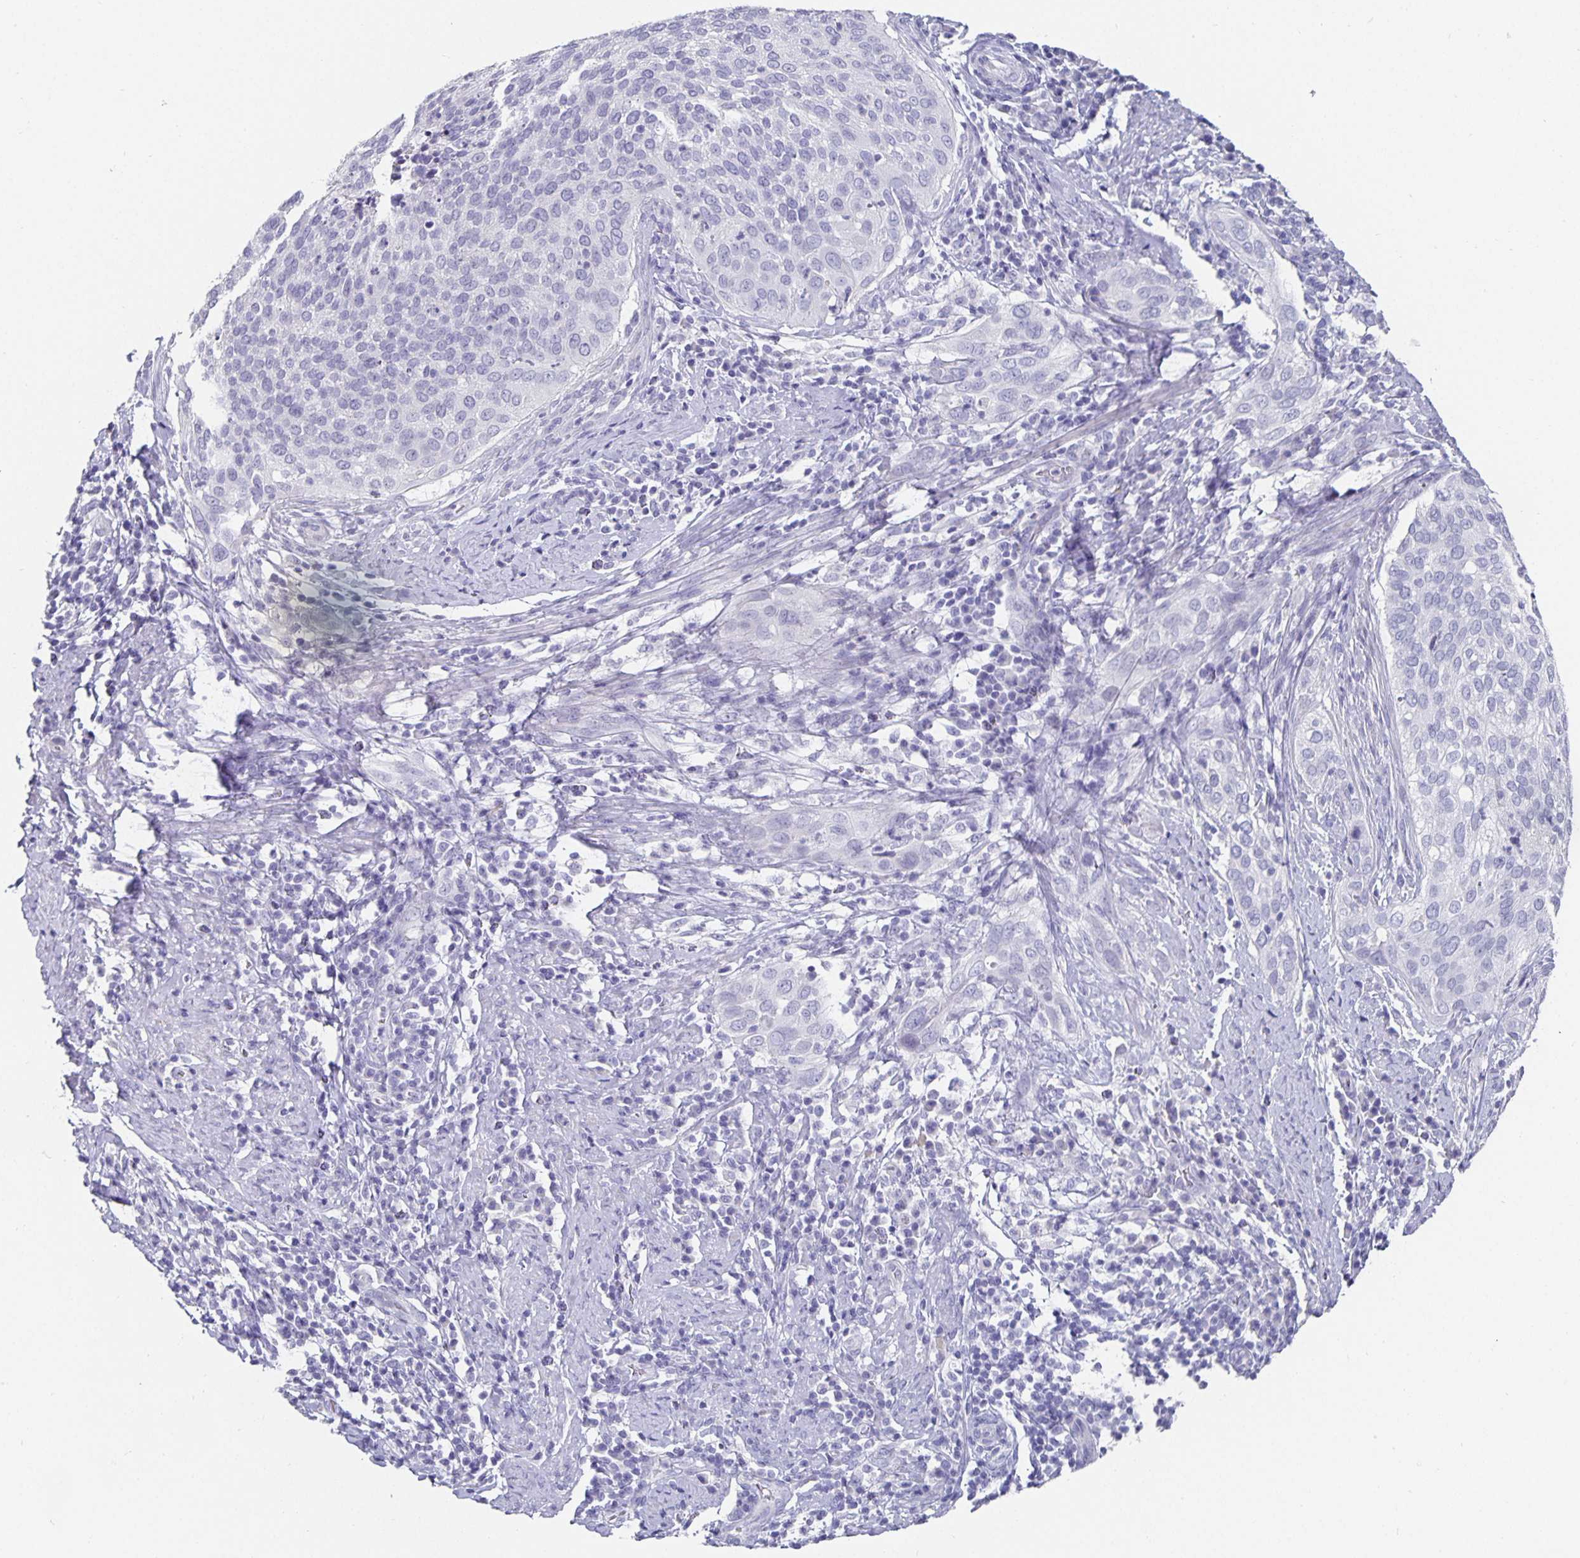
{"staining": {"intensity": "negative", "quantity": "none", "location": "none"}, "tissue": "cervical cancer", "cell_type": "Tumor cells", "image_type": "cancer", "snomed": [{"axis": "morphology", "description": "Squamous cell carcinoma, NOS"}, {"axis": "topography", "description": "Cervix"}], "caption": "Immunohistochemical staining of cervical cancer shows no significant positivity in tumor cells. (DAB (3,3'-diaminobenzidine) IHC with hematoxylin counter stain).", "gene": "CHGA", "patient": {"sex": "female", "age": 38}}